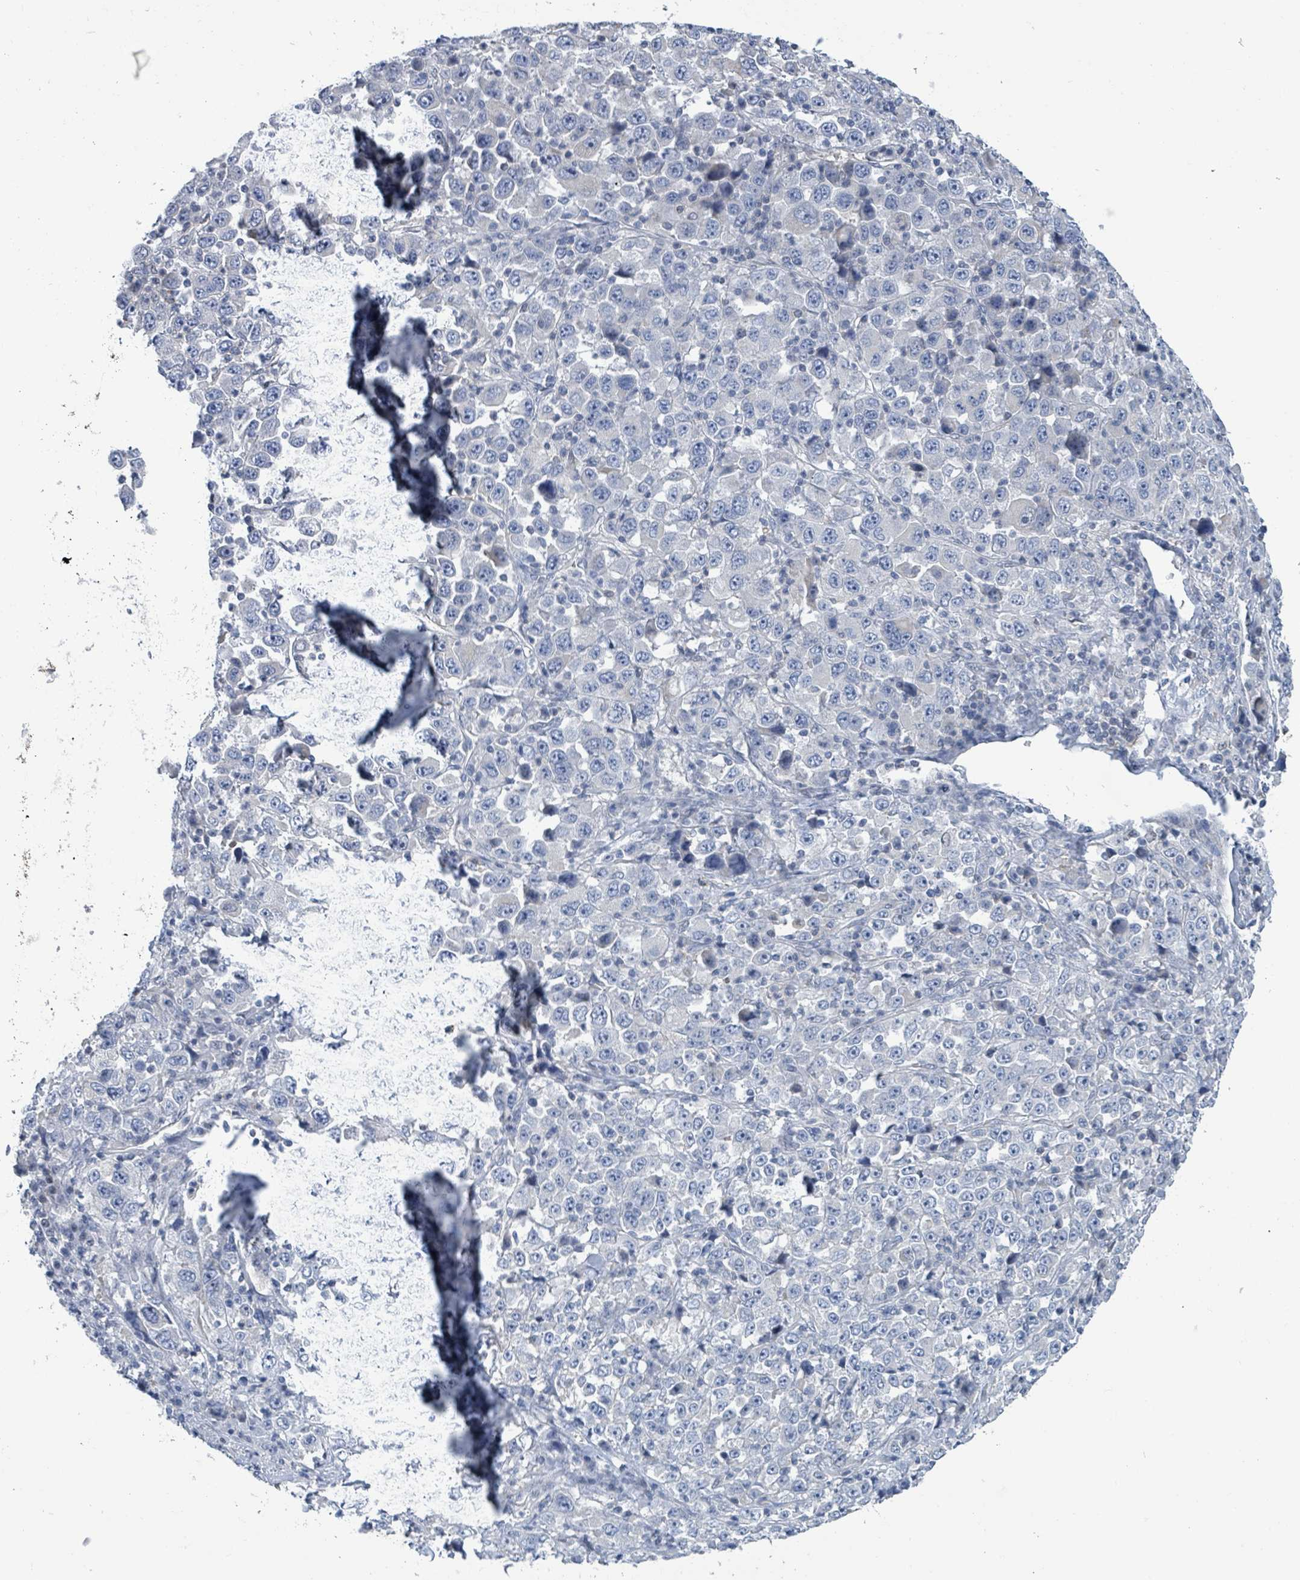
{"staining": {"intensity": "negative", "quantity": "none", "location": "none"}, "tissue": "stomach cancer", "cell_type": "Tumor cells", "image_type": "cancer", "snomed": [{"axis": "morphology", "description": "Normal tissue, NOS"}, {"axis": "morphology", "description": "Adenocarcinoma, NOS"}, {"axis": "topography", "description": "Stomach, upper"}, {"axis": "topography", "description": "Stomach"}], "caption": "There is no significant staining in tumor cells of stomach adenocarcinoma.", "gene": "DGKZ", "patient": {"sex": "male", "age": 59}}